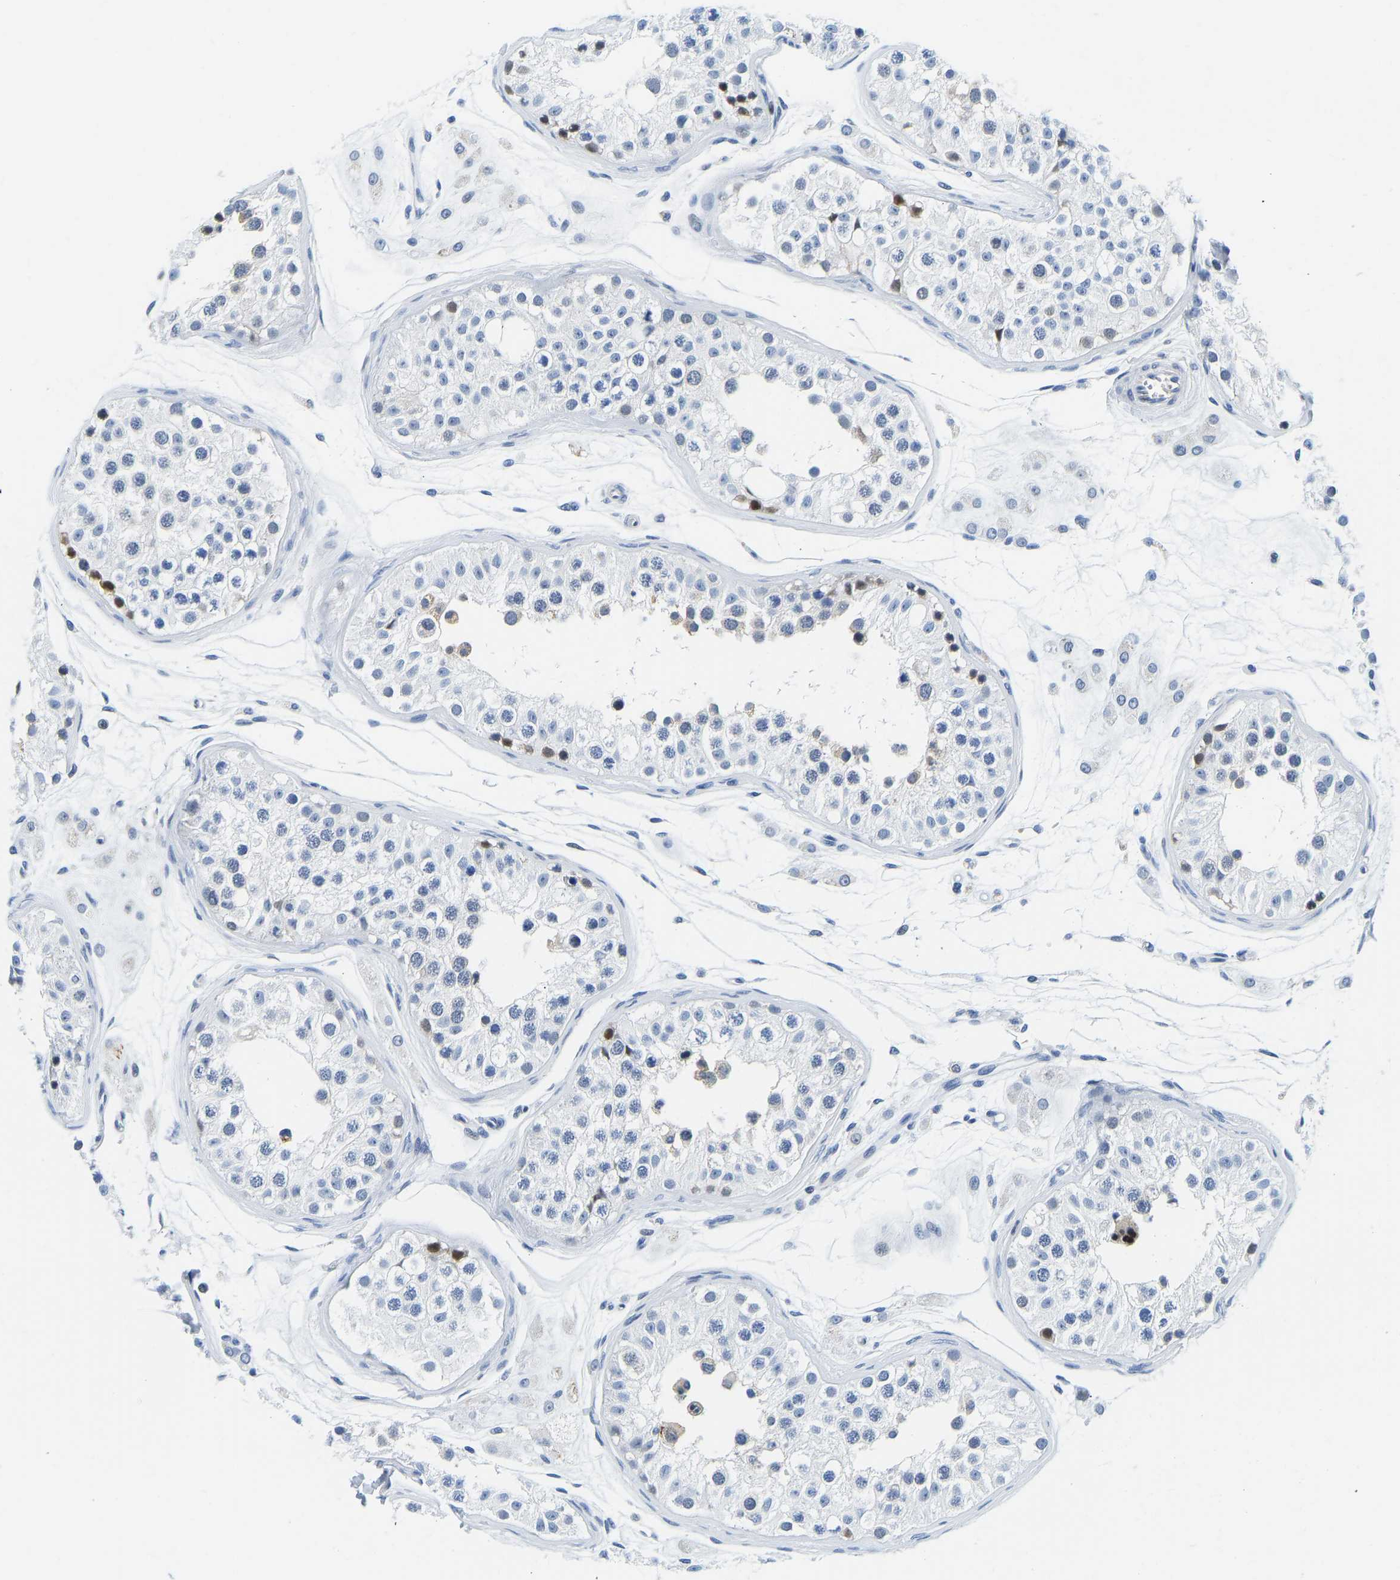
{"staining": {"intensity": "moderate", "quantity": "<25%", "location": "cytoplasmic/membranous,nuclear"}, "tissue": "testis", "cell_type": "Cells in seminiferous ducts", "image_type": "normal", "snomed": [{"axis": "morphology", "description": "Normal tissue, NOS"}, {"axis": "morphology", "description": "Adenocarcinoma, metastatic, NOS"}, {"axis": "topography", "description": "Testis"}], "caption": "A low amount of moderate cytoplasmic/membranous,nuclear positivity is present in about <25% of cells in seminiferous ducts in unremarkable testis.", "gene": "HDAC5", "patient": {"sex": "male", "age": 26}}